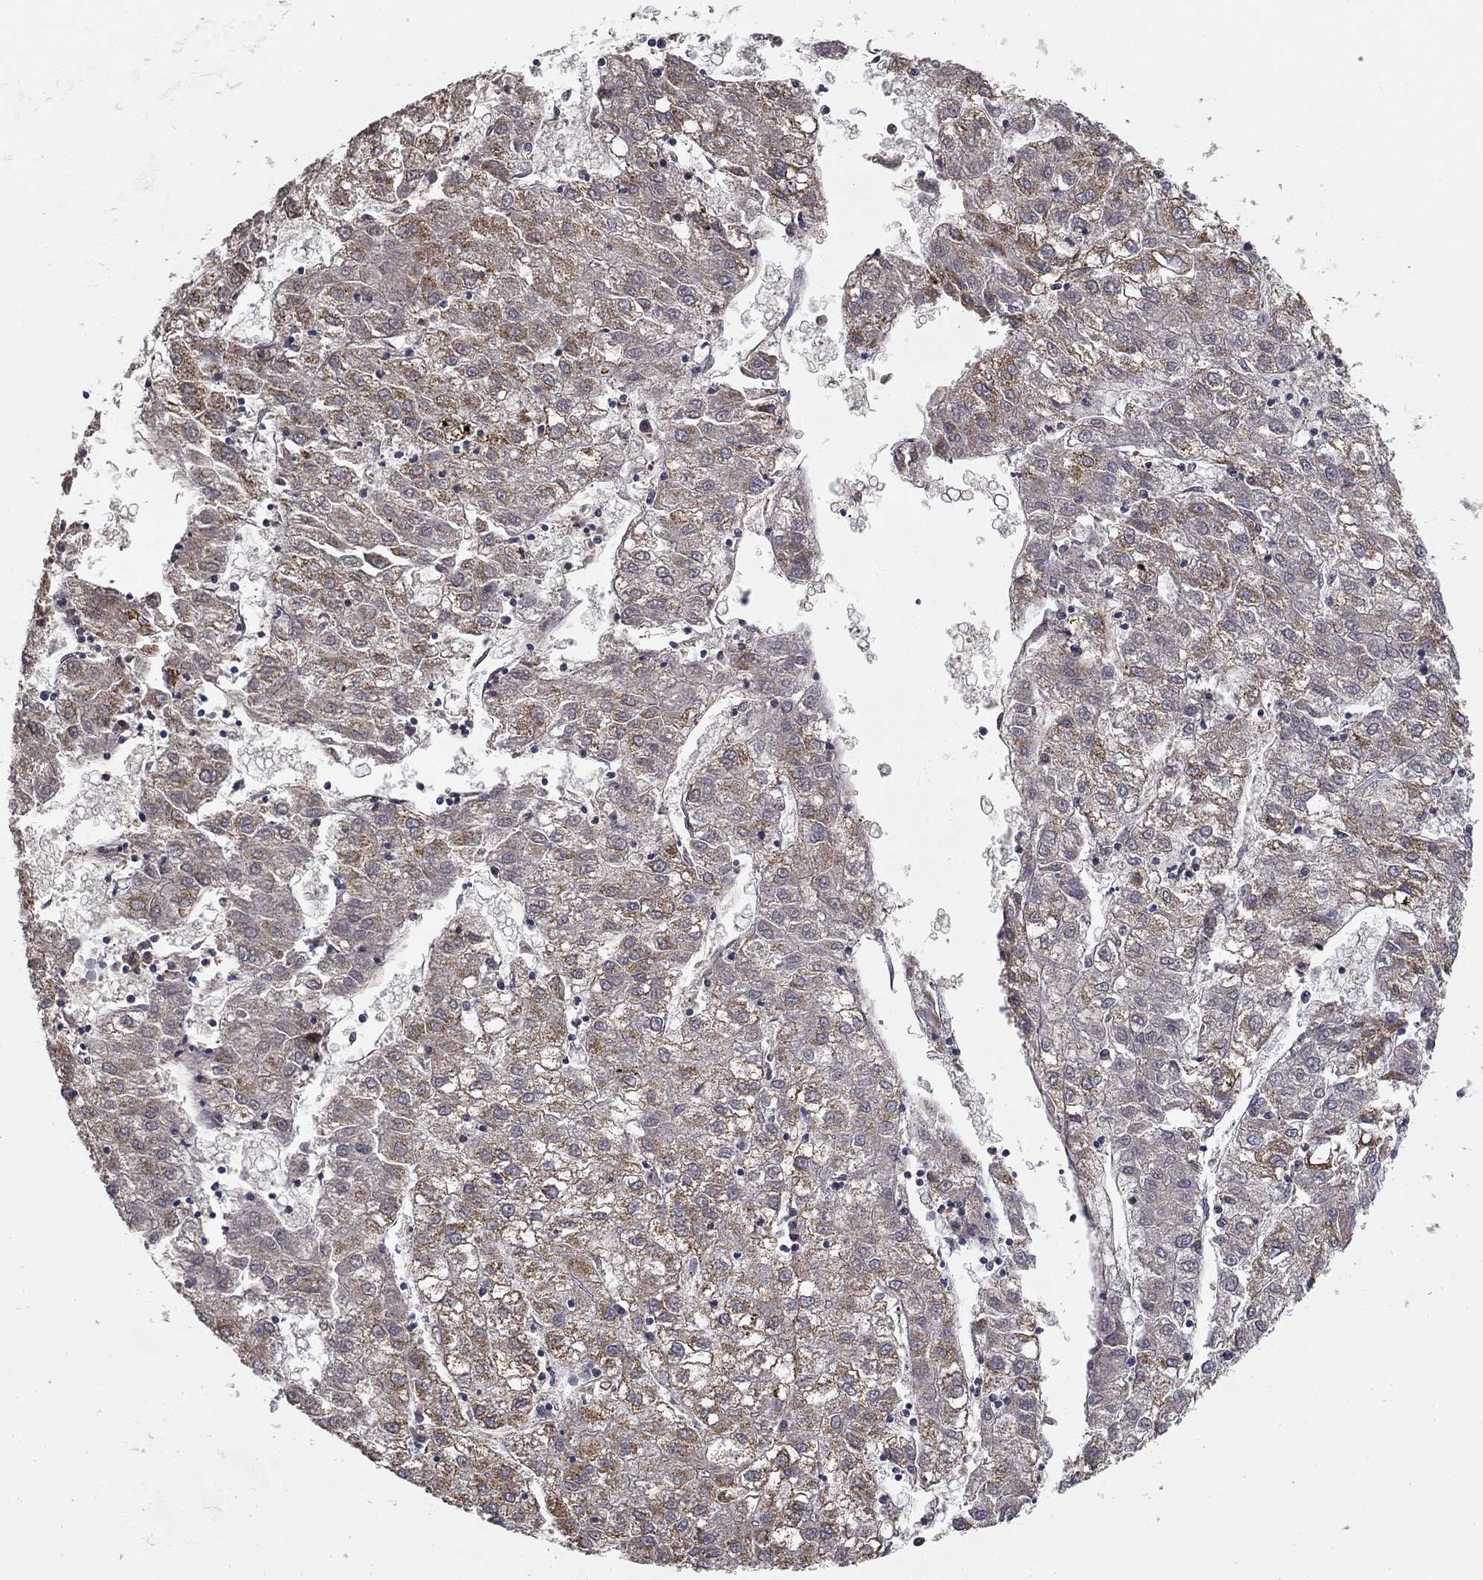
{"staining": {"intensity": "moderate", "quantity": "<25%", "location": "cytoplasmic/membranous"}, "tissue": "liver cancer", "cell_type": "Tumor cells", "image_type": "cancer", "snomed": [{"axis": "morphology", "description": "Carcinoma, Hepatocellular, NOS"}, {"axis": "topography", "description": "Liver"}], "caption": "IHC of liver cancer demonstrates low levels of moderate cytoplasmic/membranous expression in approximately <25% of tumor cells. IHC stains the protein of interest in brown and the nuclei are stained blue.", "gene": "SLC2A9", "patient": {"sex": "male", "age": 72}}